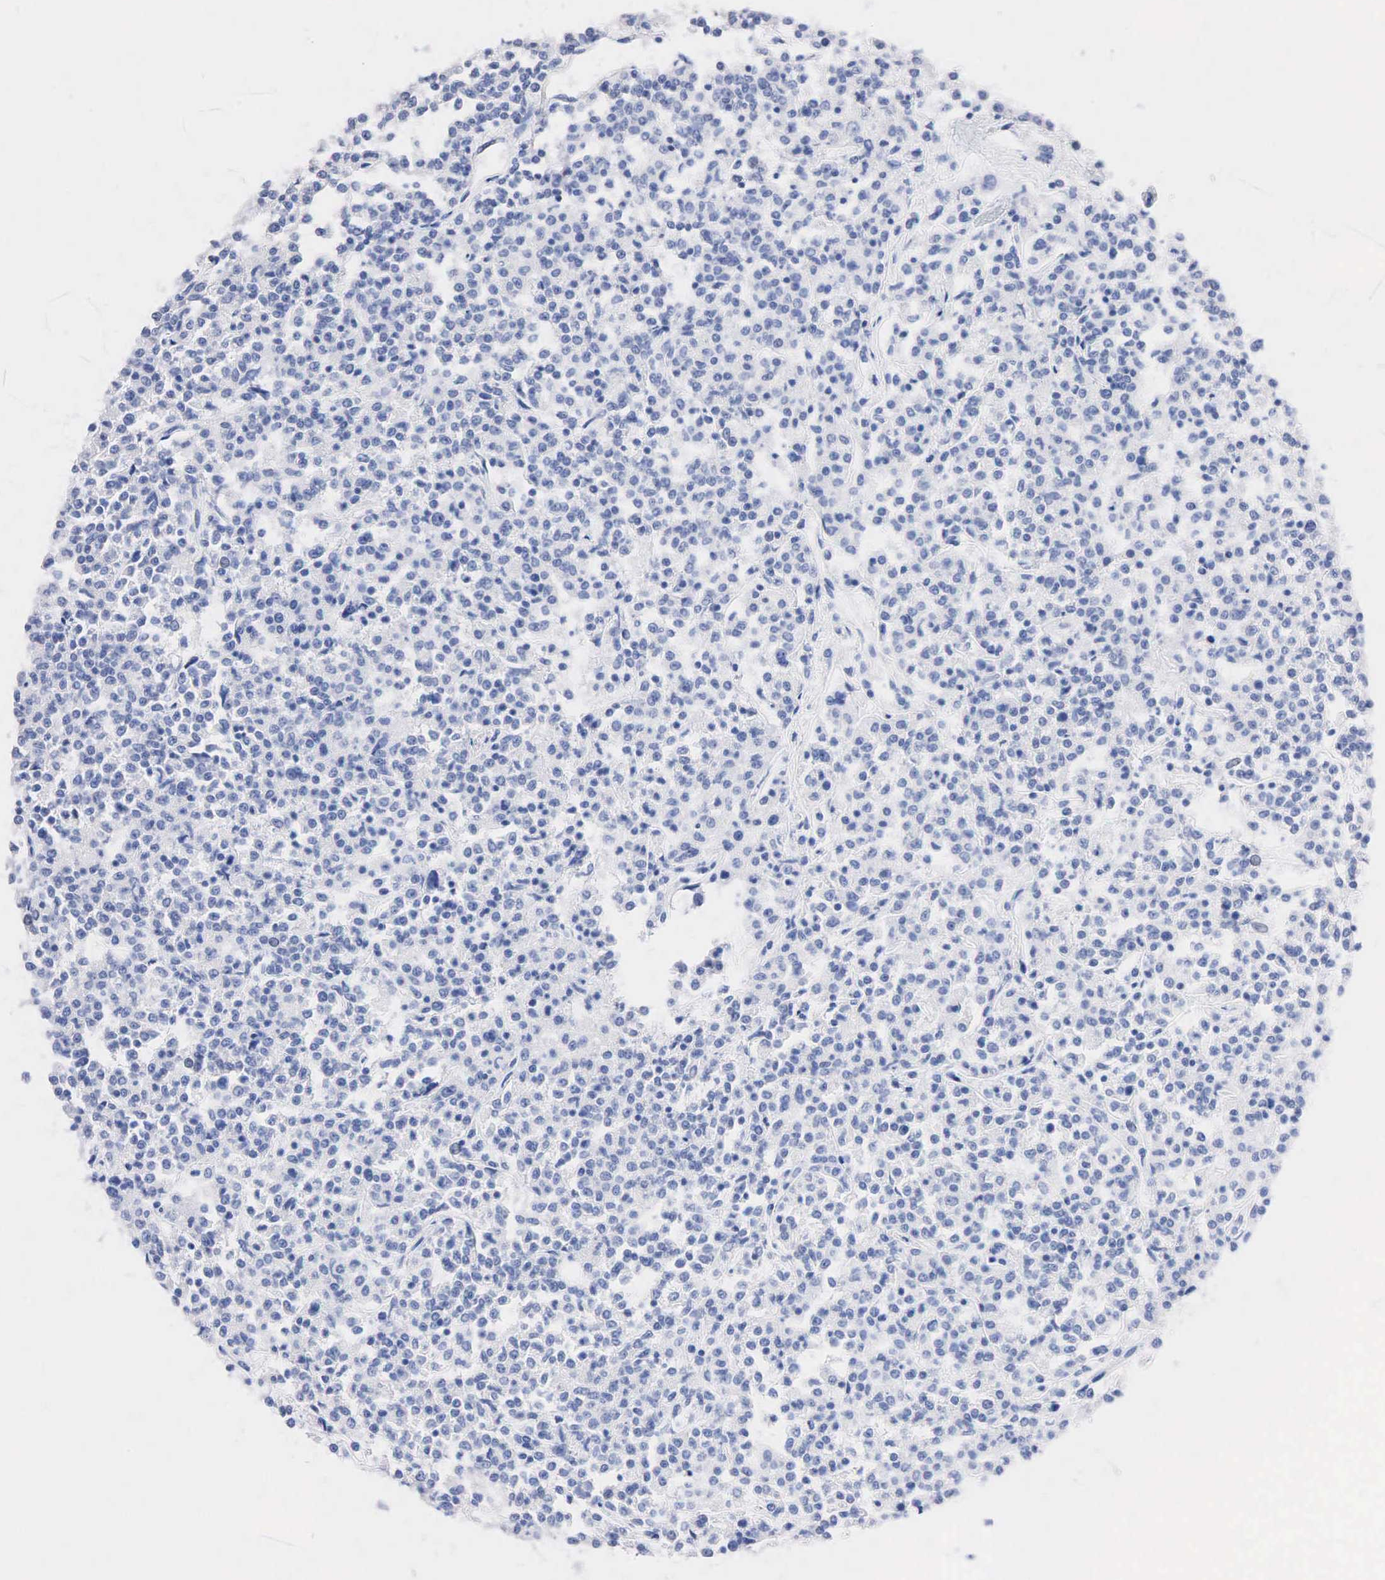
{"staining": {"intensity": "negative", "quantity": "none", "location": "none"}, "tissue": "lymphoma", "cell_type": "Tumor cells", "image_type": "cancer", "snomed": [{"axis": "morphology", "description": "Malignant lymphoma, non-Hodgkin's type, Low grade"}, {"axis": "topography", "description": "Small intestine"}], "caption": "Lymphoma was stained to show a protein in brown. There is no significant staining in tumor cells.", "gene": "SST", "patient": {"sex": "female", "age": 59}}